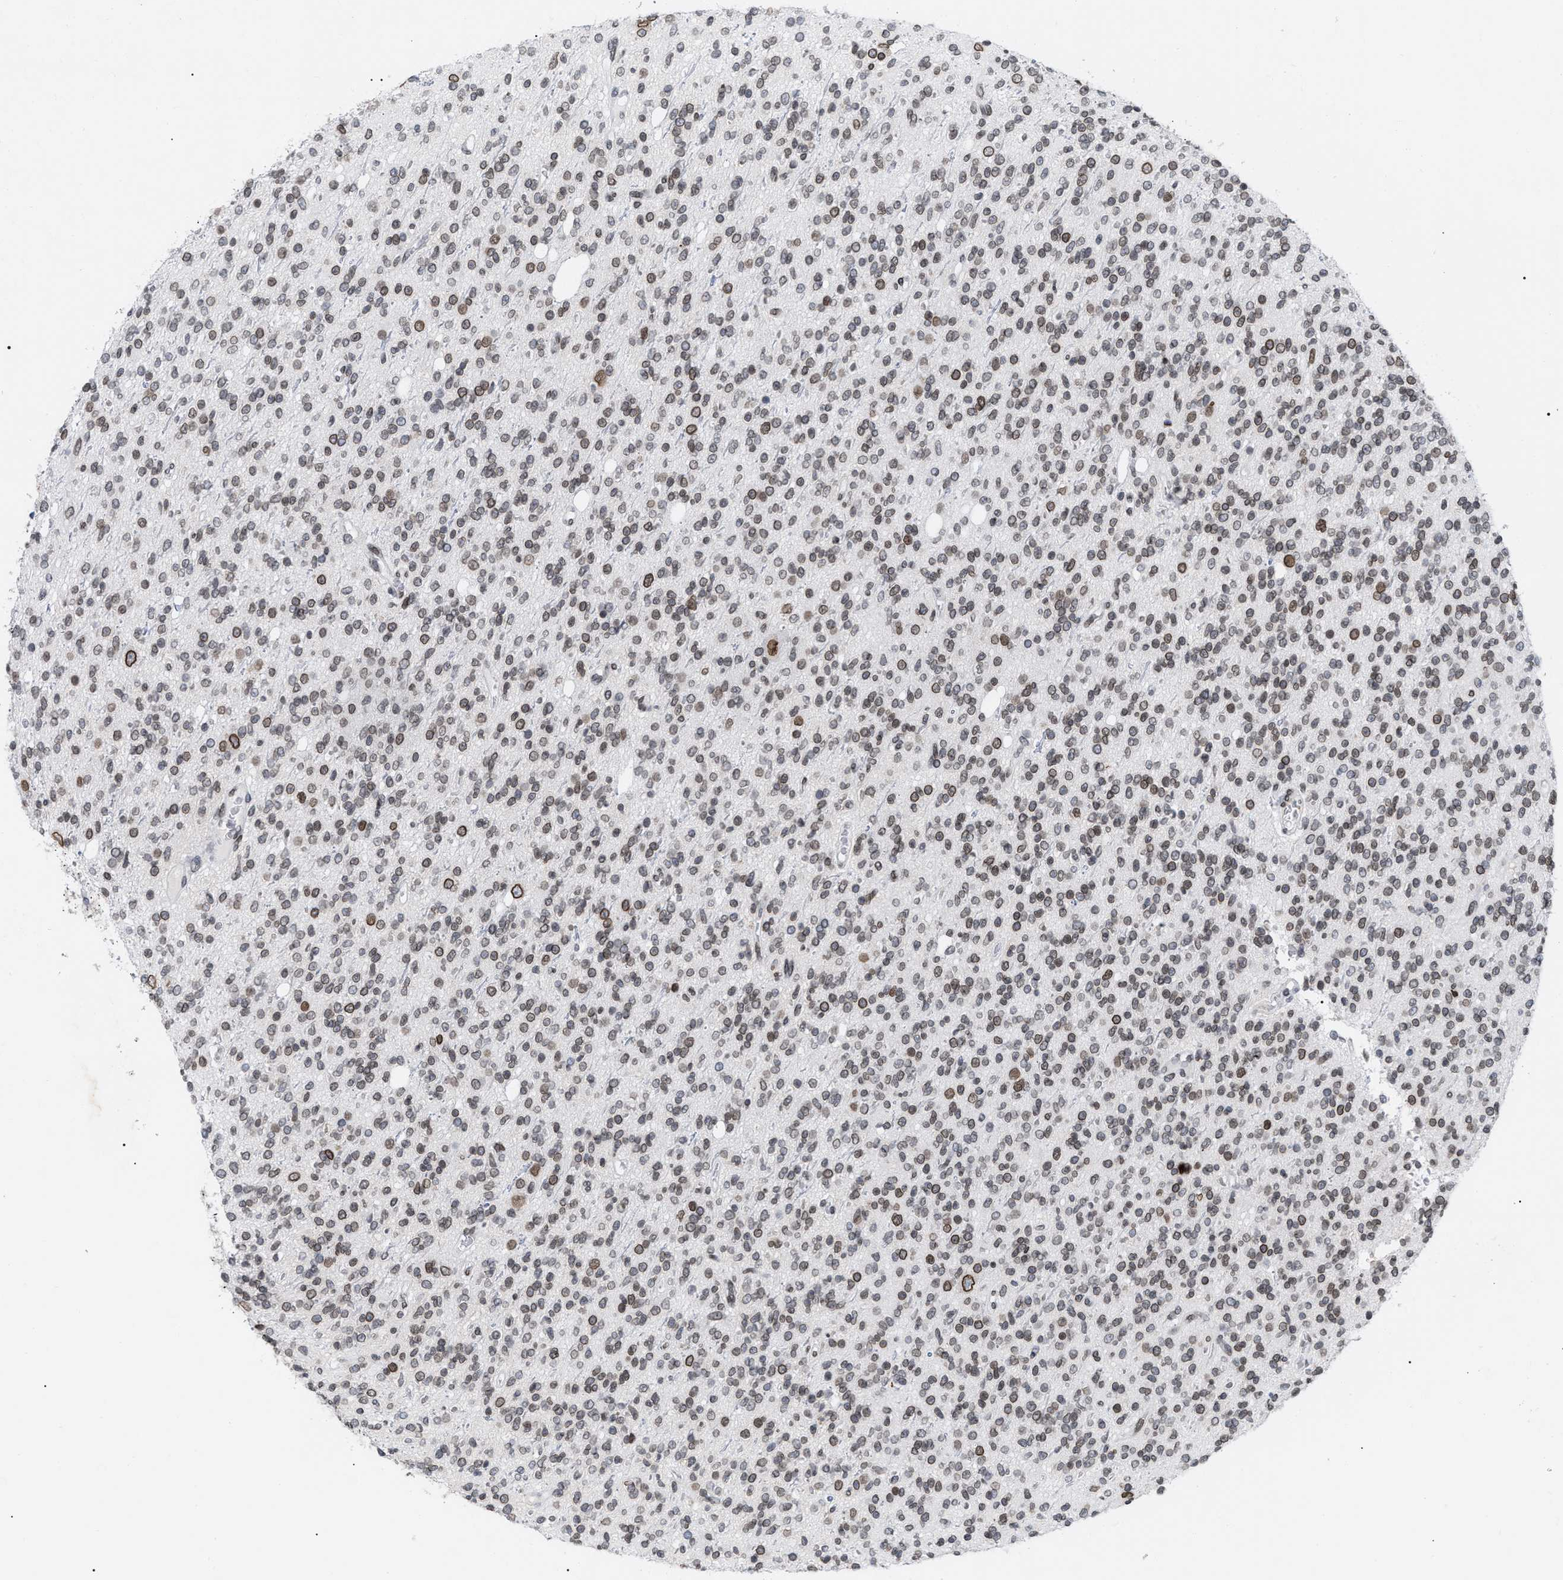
{"staining": {"intensity": "moderate", "quantity": "25%-75%", "location": "cytoplasmic/membranous,nuclear"}, "tissue": "glioma", "cell_type": "Tumor cells", "image_type": "cancer", "snomed": [{"axis": "morphology", "description": "Glioma, malignant, High grade"}, {"axis": "topography", "description": "Brain"}], "caption": "Immunohistochemical staining of glioma shows medium levels of moderate cytoplasmic/membranous and nuclear positivity in approximately 25%-75% of tumor cells. (DAB = brown stain, brightfield microscopy at high magnification).", "gene": "TPR", "patient": {"sex": "male", "age": 34}}